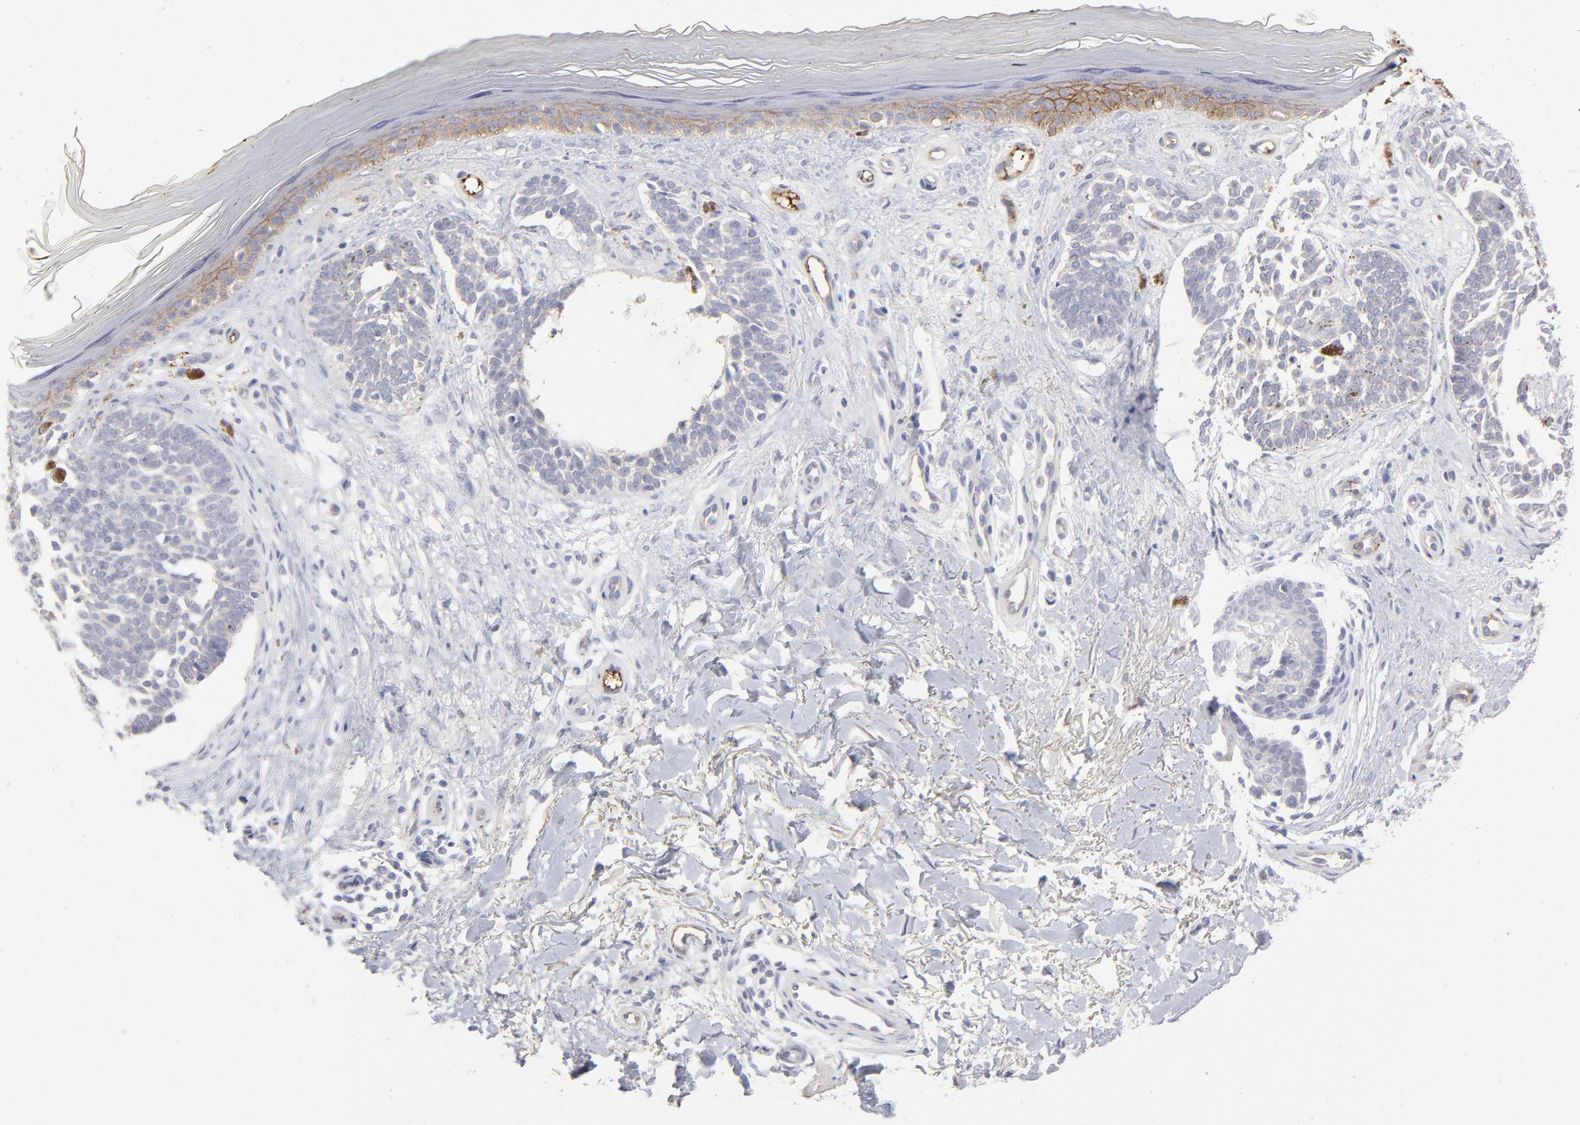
{"staining": {"intensity": "negative", "quantity": "none", "location": "none"}, "tissue": "skin cancer", "cell_type": "Tumor cells", "image_type": "cancer", "snomed": [{"axis": "morphology", "description": "Normal tissue, NOS"}, {"axis": "morphology", "description": "Basal cell carcinoma"}, {"axis": "topography", "description": "Skin"}], "caption": "Protein analysis of basal cell carcinoma (skin) demonstrates no significant expression in tumor cells.", "gene": "CCR3", "patient": {"sex": "female", "age": 58}}